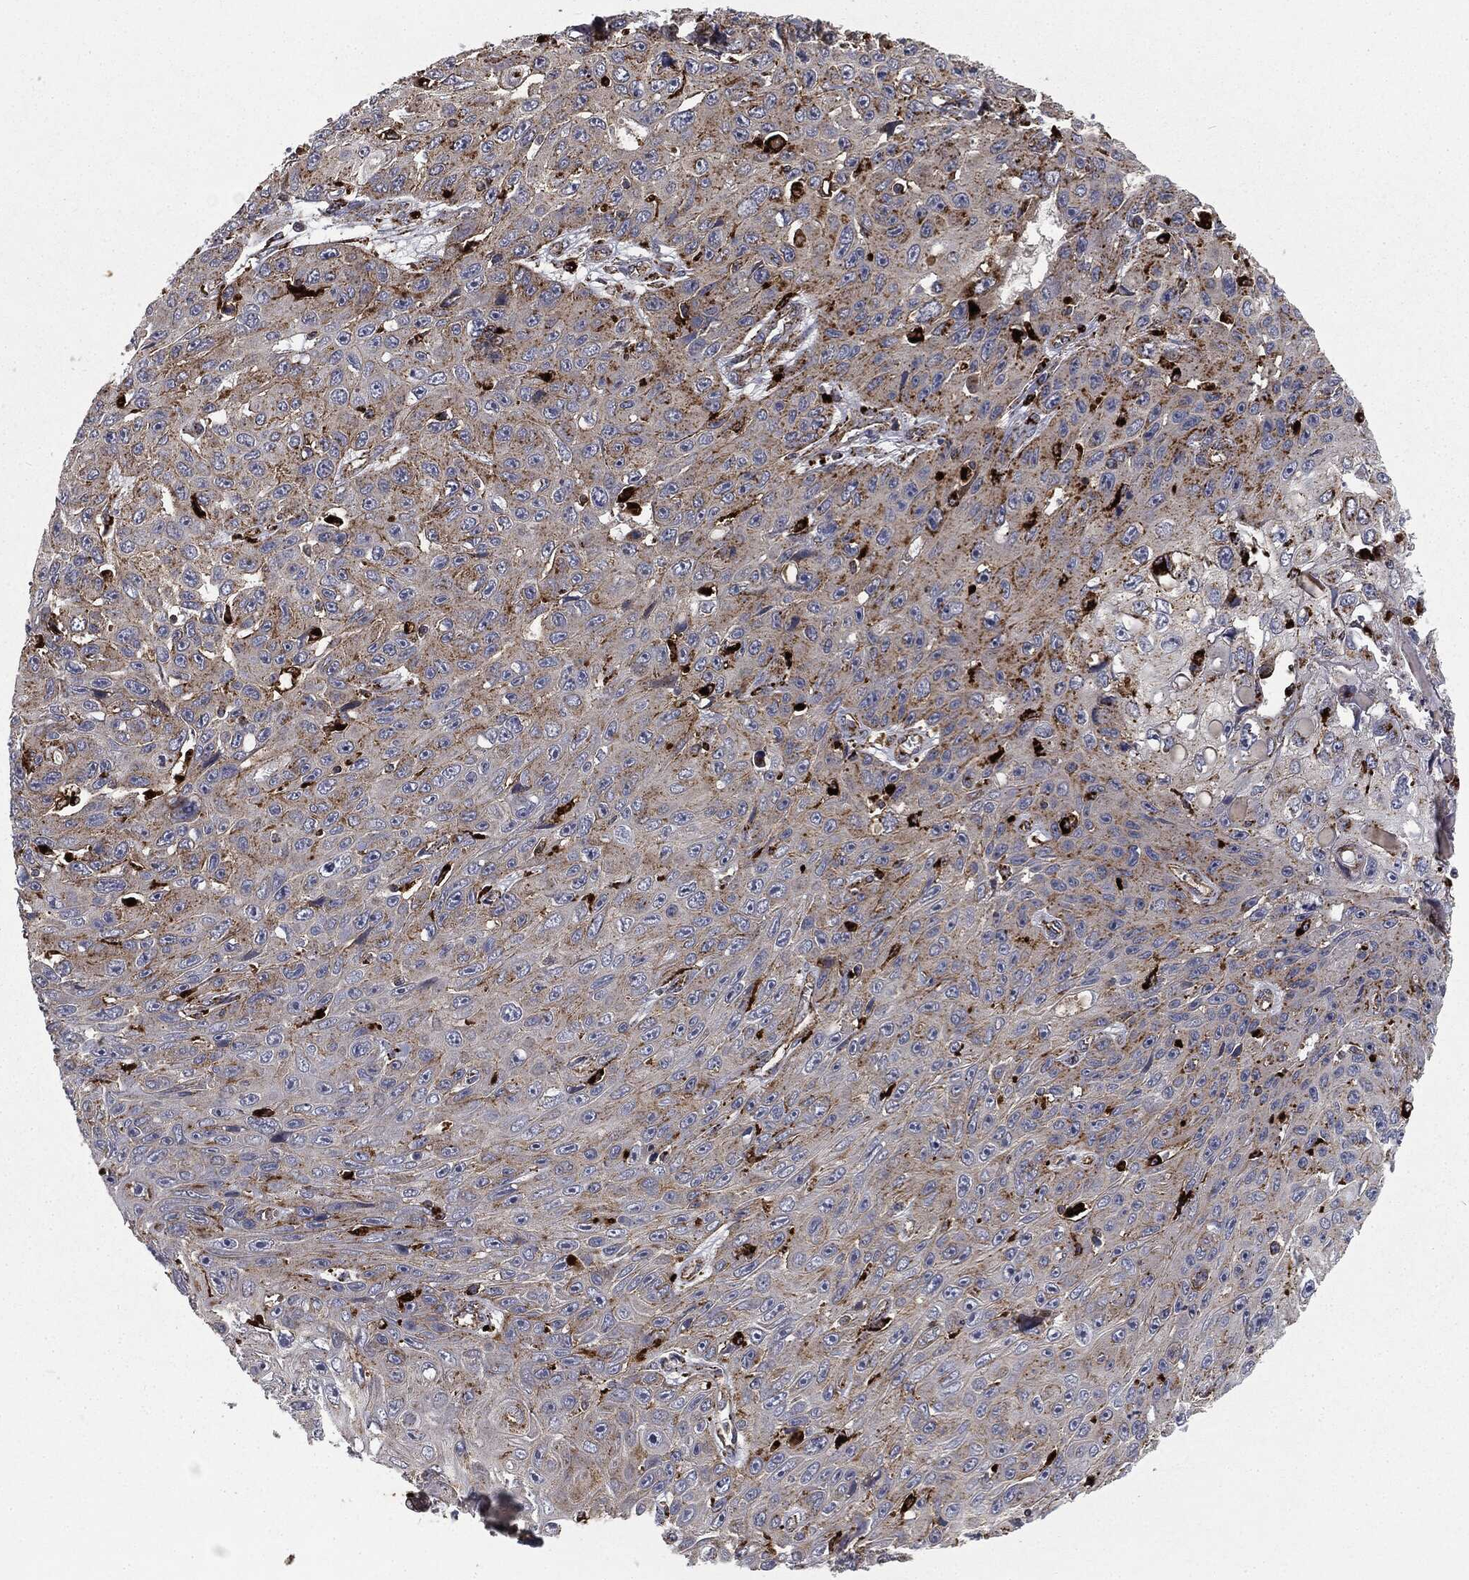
{"staining": {"intensity": "moderate", "quantity": "<25%", "location": "cytoplasmic/membranous"}, "tissue": "skin cancer", "cell_type": "Tumor cells", "image_type": "cancer", "snomed": [{"axis": "morphology", "description": "Squamous cell carcinoma, NOS"}, {"axis": "topography", "description": "Skin"}], "caption": "This micrograph displays immunohistochemistry (IHC) staining of human skin cancer (squamous cell carcinoma), with low moderate cytoplasmic/membranous positivity in about <25% of tumor cells.", "gene": "CTSA", "patient": {"sex": "male", "age": 82}}